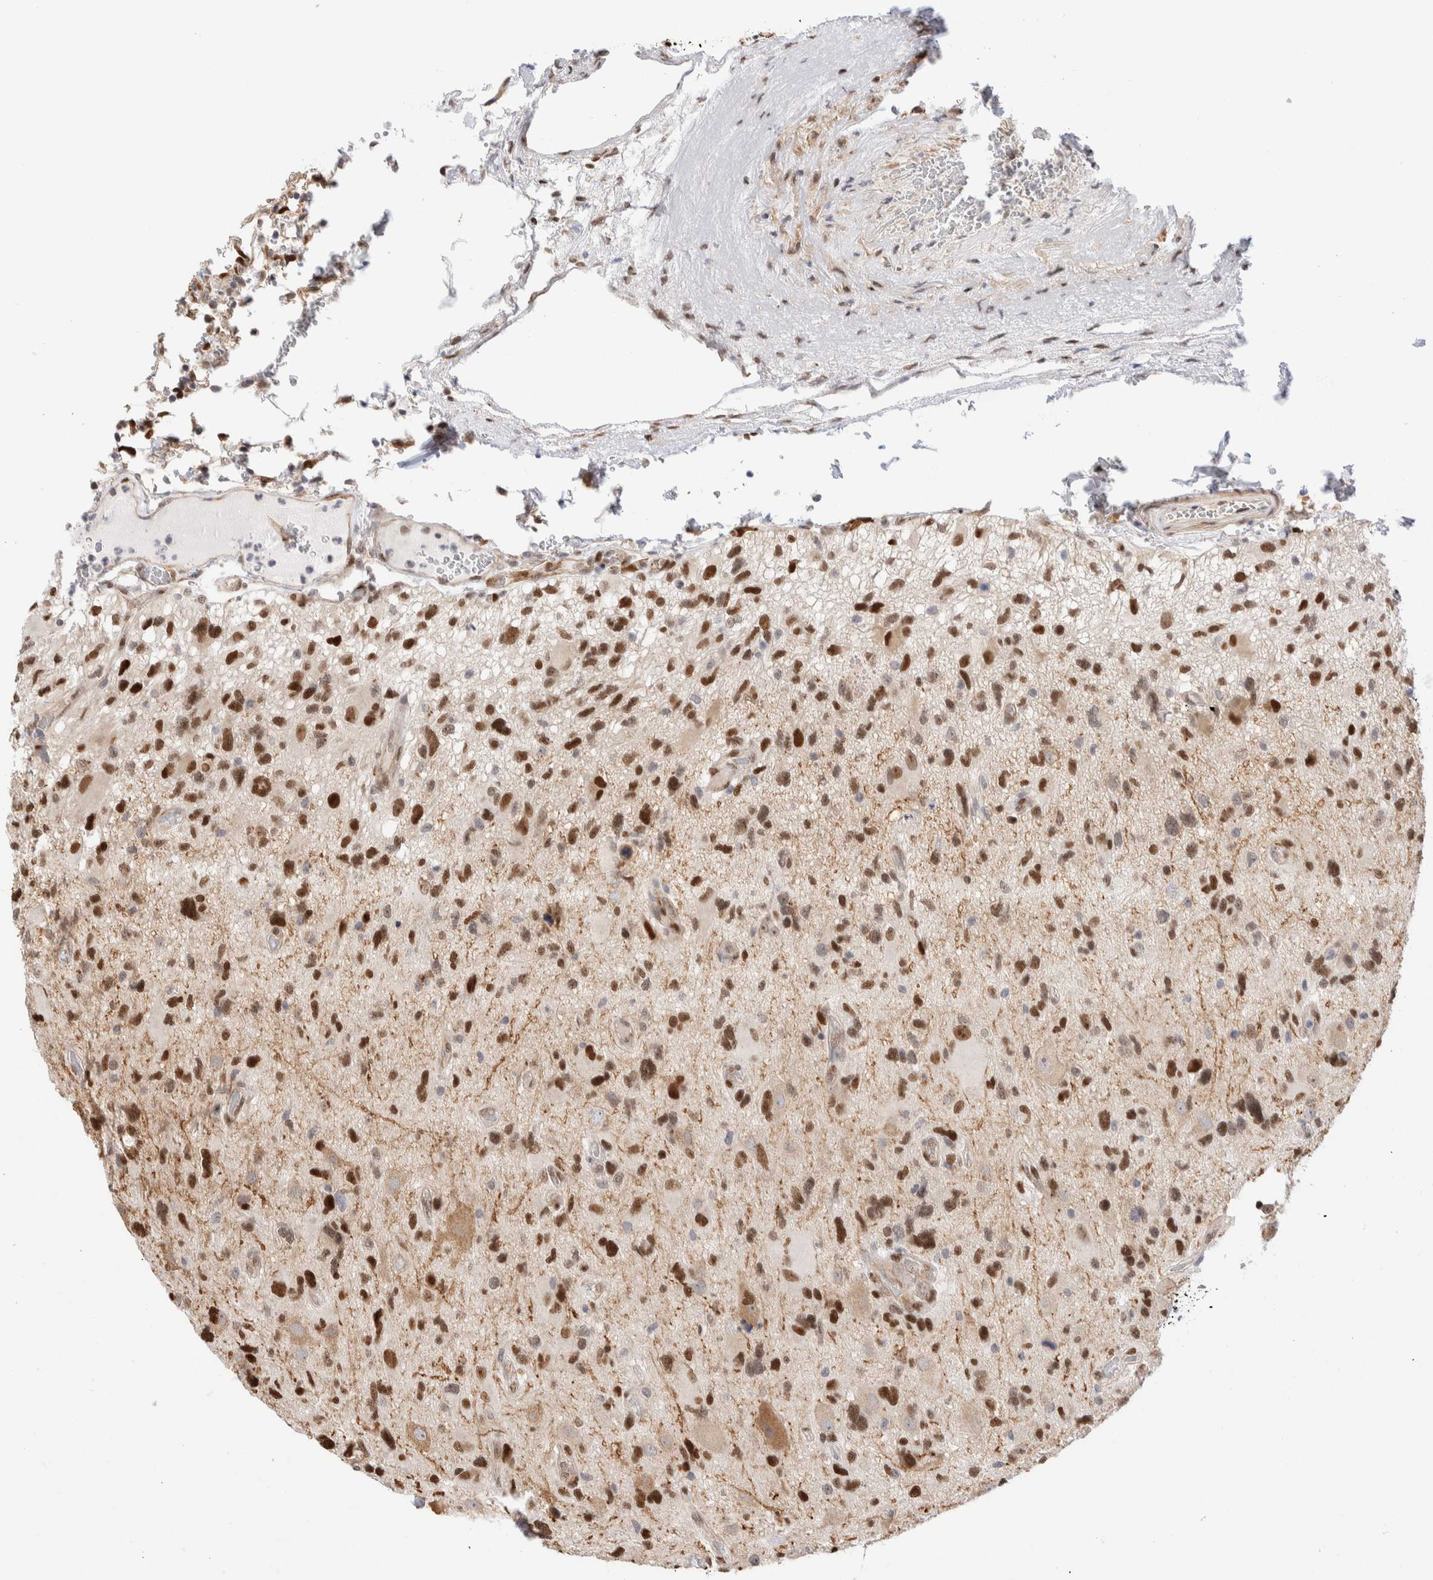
{"staining": {"intensity": "strong", "quantity": "25%-75%", "location": "nuclear"}, "tissue": "glioma", "cell_type": "Tumor cells", "image_type": "cancer", "snomed": [{"axis": "morphology", "description": "Glioma, malignant, High grade"}, {"axis": "topography", "description": "Brain"}], "caption": "A micrograph of human glioma stained for a protein displays strong nuclear brown staining in tumor cells. The protein is shown in brown color, while the nuclei are stained blue.", "gene": "NSMAF", "patient": {"sex": "male", "age": 33}}